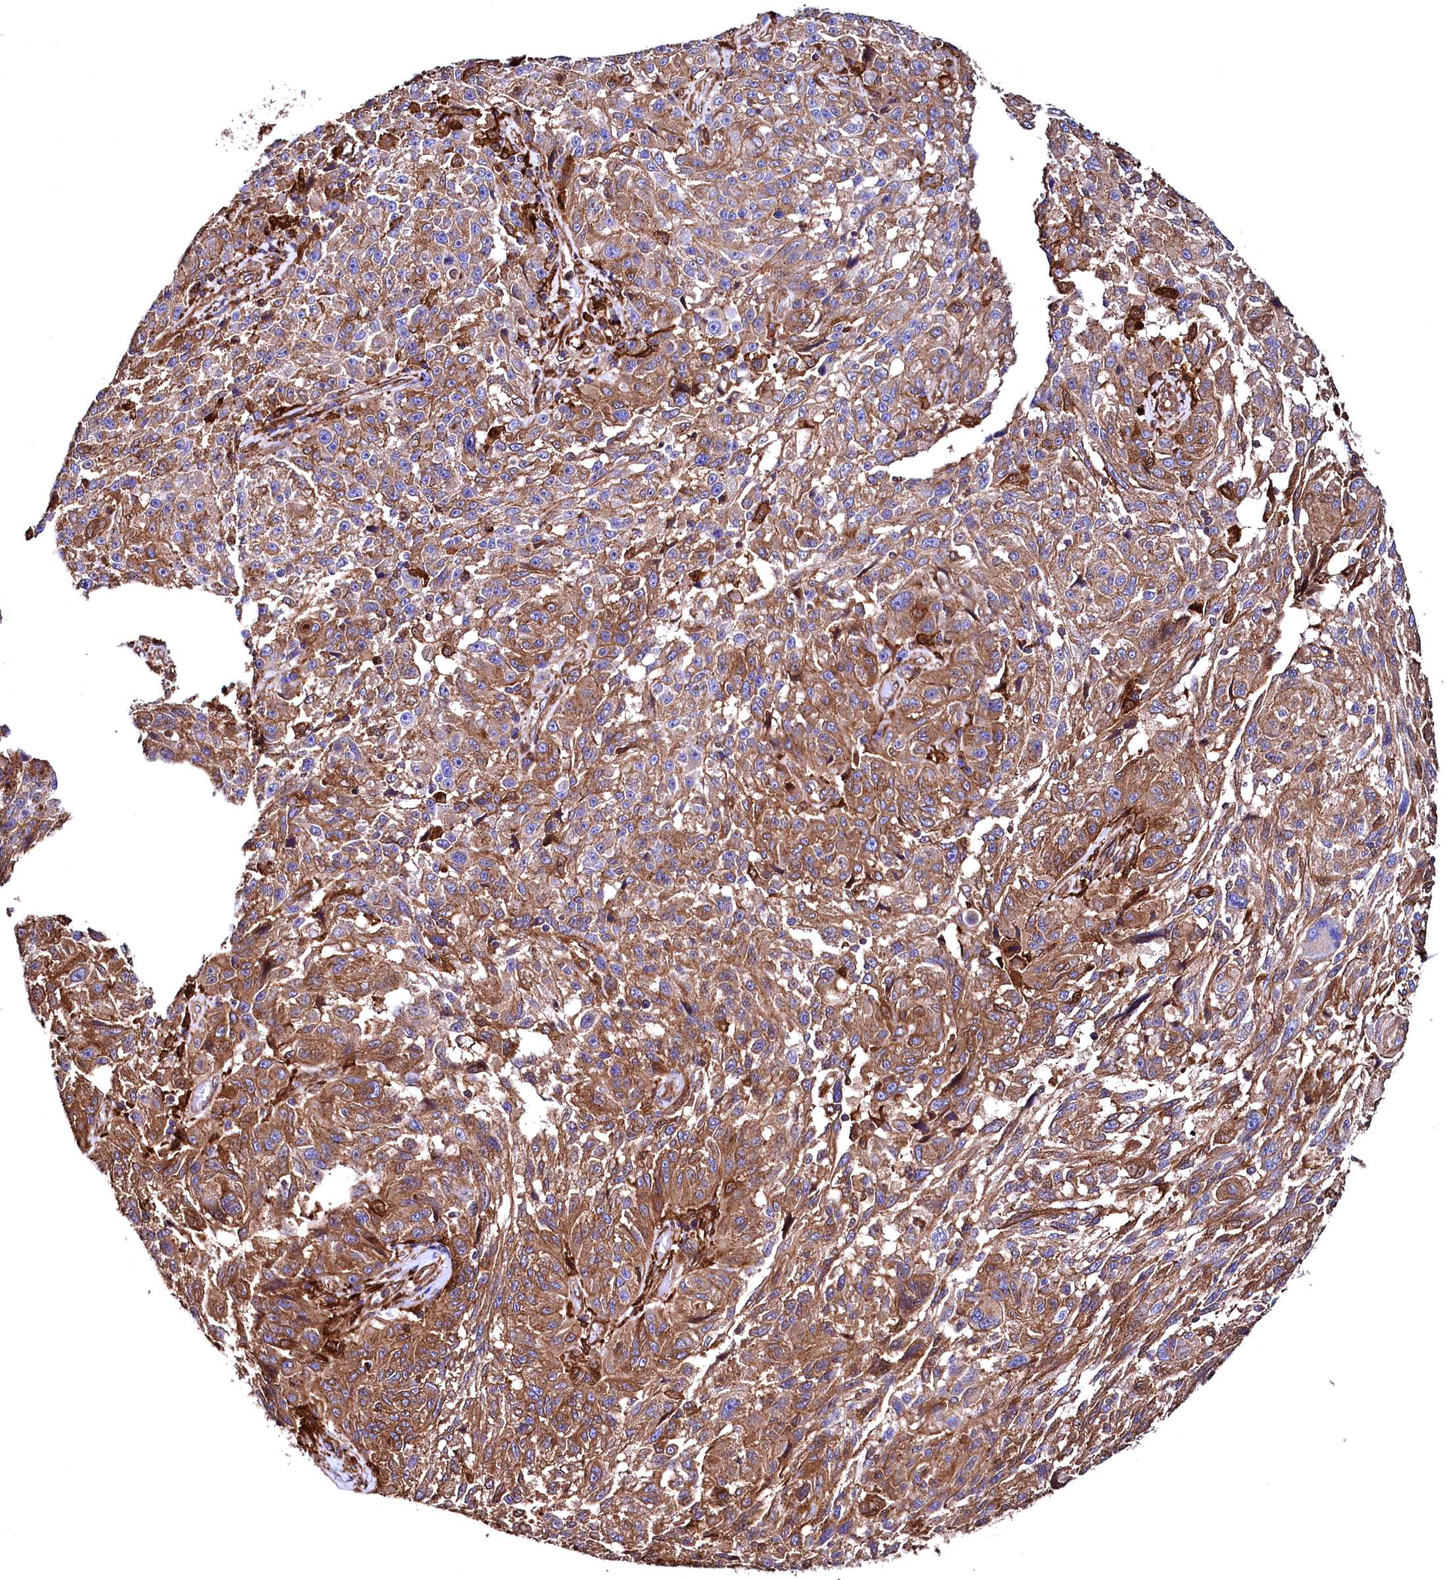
{"staining": {"intensity": "strong", "quantity": ">75%", "location": "cytoplasmic/membranous"}, "tissue": "melanoma", "cell_type": "Tumor cells", "image_type": "cancer", "snomed": [{"axis": "morphology", "description": "Malignant melanoma, NOS"}, {"axis": "topography", "description": "Skin"}], "caption": "Protein expression analysis of melanoma displays strong cytoplasmic/membranous expression in approximately >75% of tumor cells.", "gene": "STAMBPL1", "patient": {"sex": "male", "age": 53}}